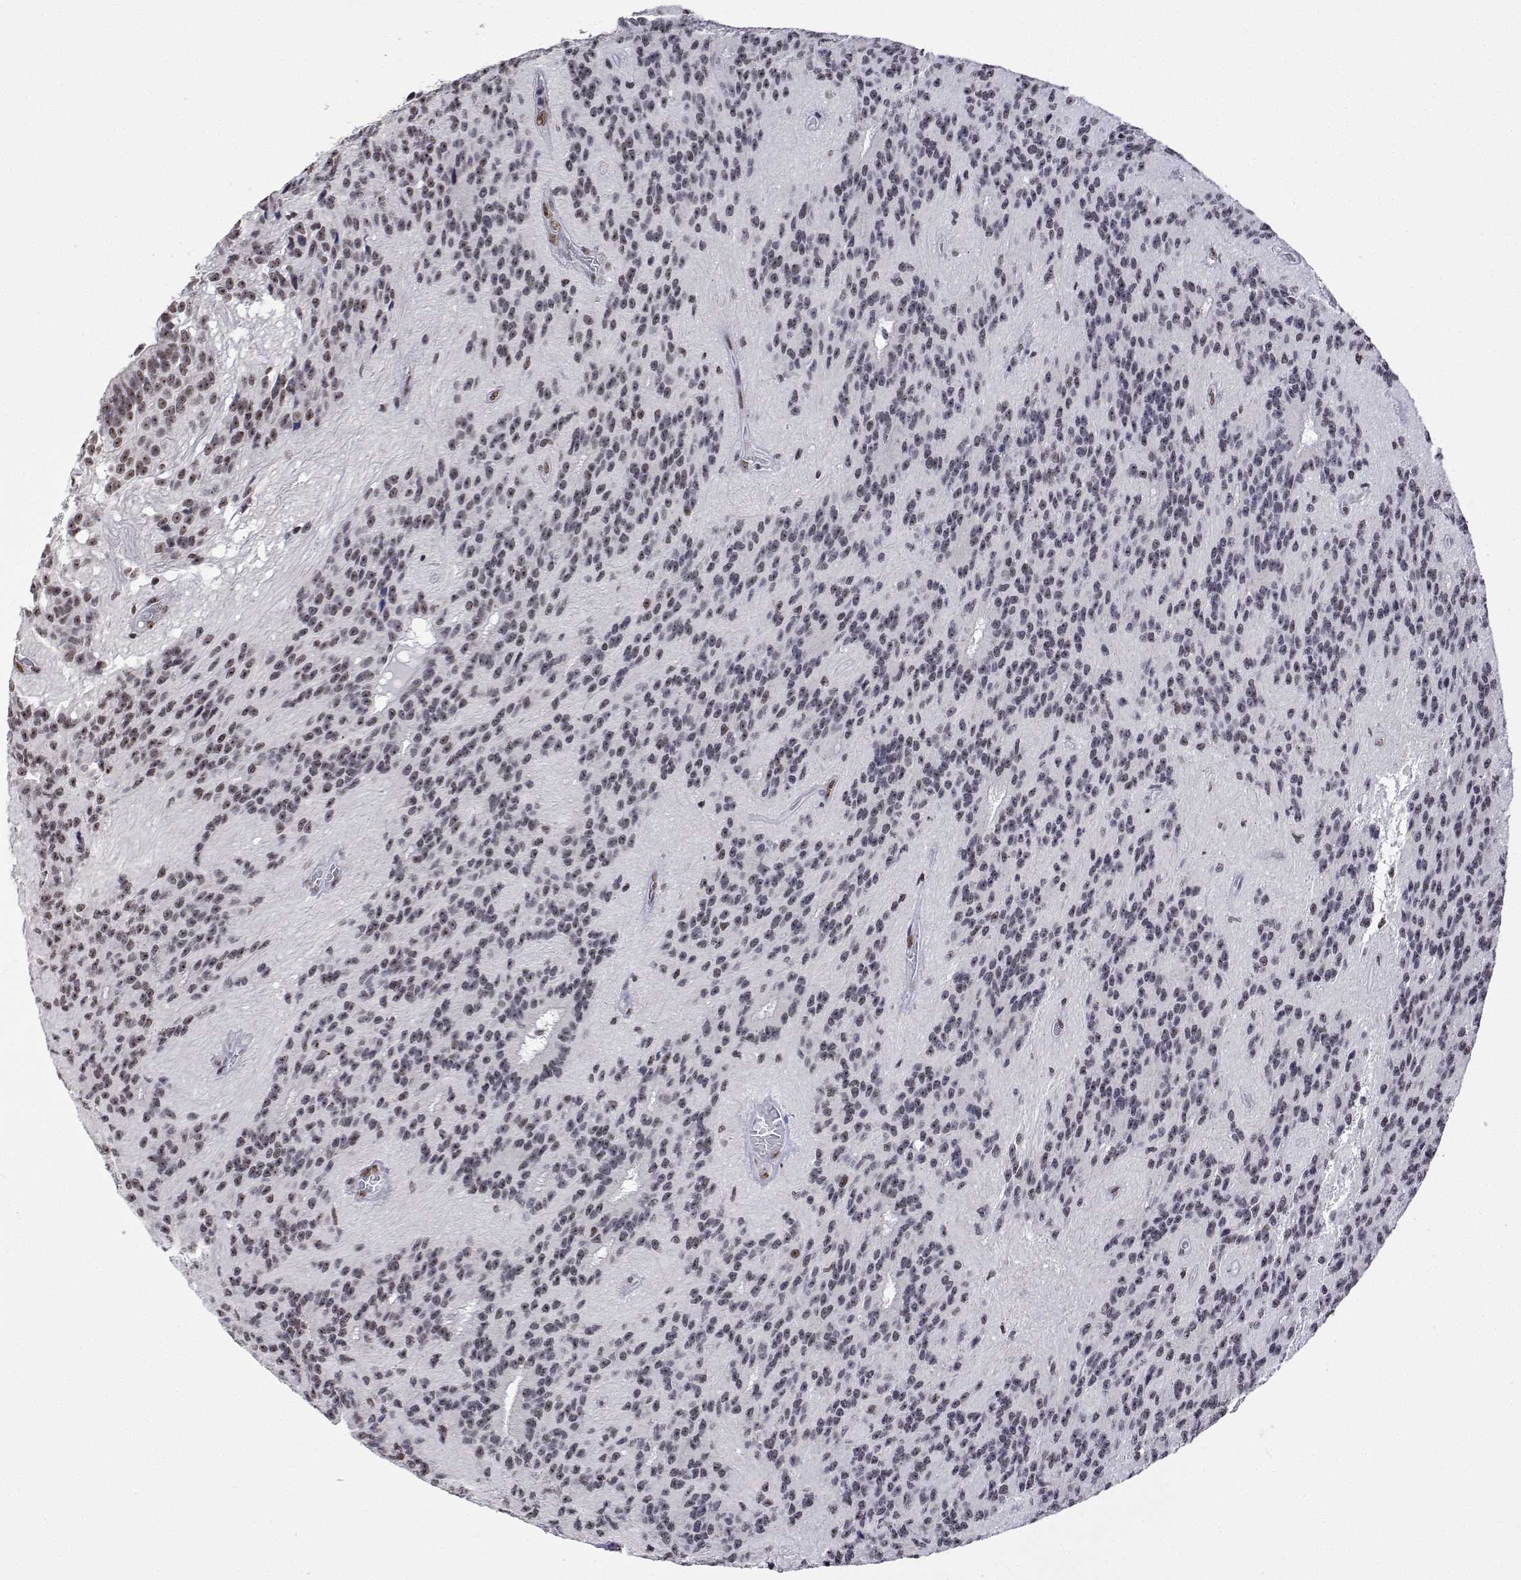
{"staining": {"intensity": "weak", "quantity": "<25%", "location": "nuclear"}, "tissue": "glioma", "cell_type": "Tumor cells", "image_type": "cancer", "snomed": [{"axis": "morphology", "description": "Glioma, malignant, Low grade"}, {"axis": "topography", "description": "Brain"}], "caption": "Tumor cells show no significant positivity in glioma. The staining was performed using DAB (3,3'-diaminobenzidine) to visualize the protein expression in brown, while the nuclei were stained in blue with hematoxylin (Magnification: 20x).", "gene": "ADAR", "patient": {"sex": "male", "age": 31}}